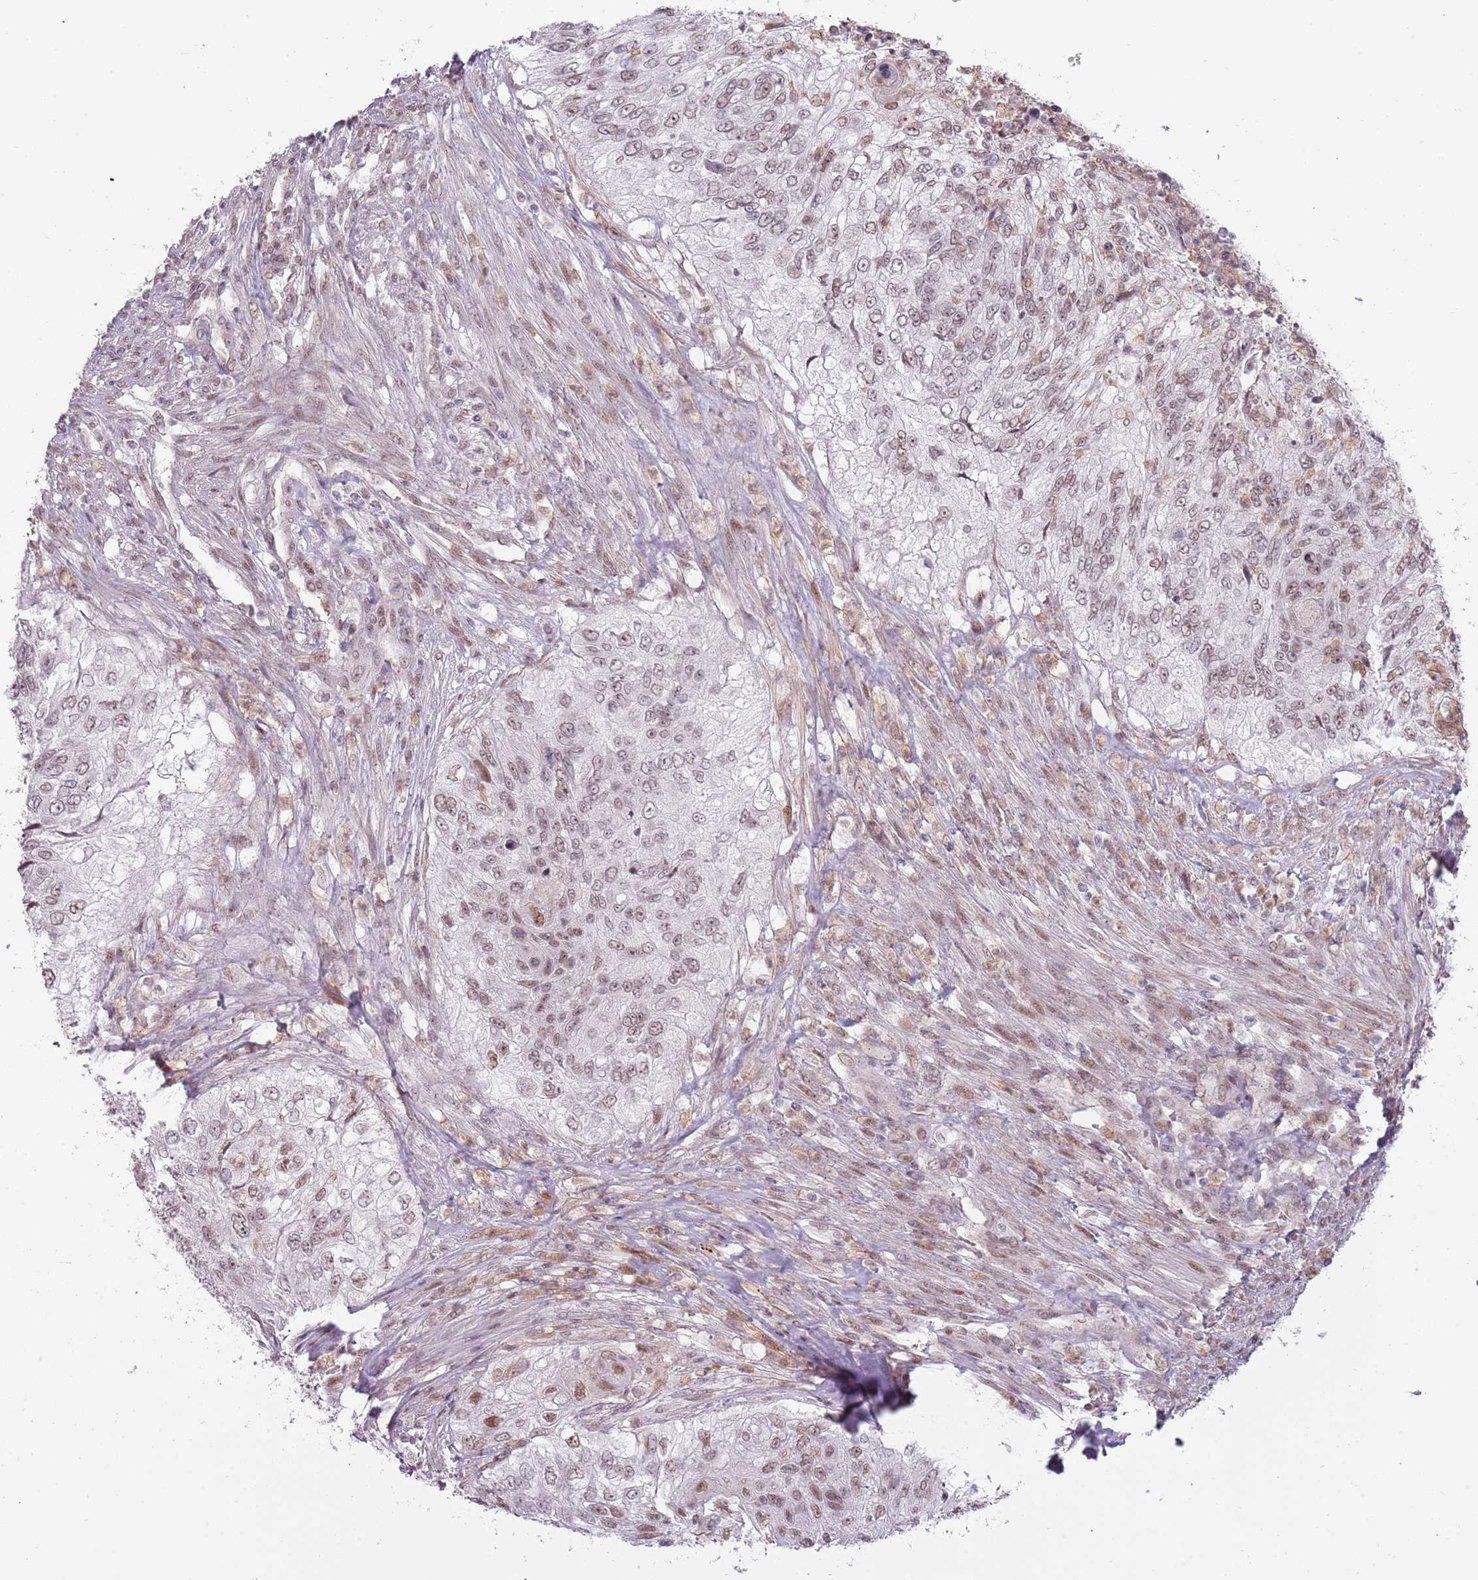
{"staining": {"intensity": "weak", "quantity": ">75%", "location": "nuclear"}, "tissue": "urothelial cancer", "cell_type": "Tumor cells", "image_type": "cancer", "snomed": [{"axis": "morphology", "description": "Urothelial carcinoma, High grade"}, {"axis": "topography", "description": "Urinary bladder"}], "caption": "This photomicrograph exhibits IHC staining of human urothelial carcinoma (high-grade), with low weak nuclear staining in approximately >75% of tumor cells.", "gene": "REXO4", "patient": {"sex": "female", "age": 60}}